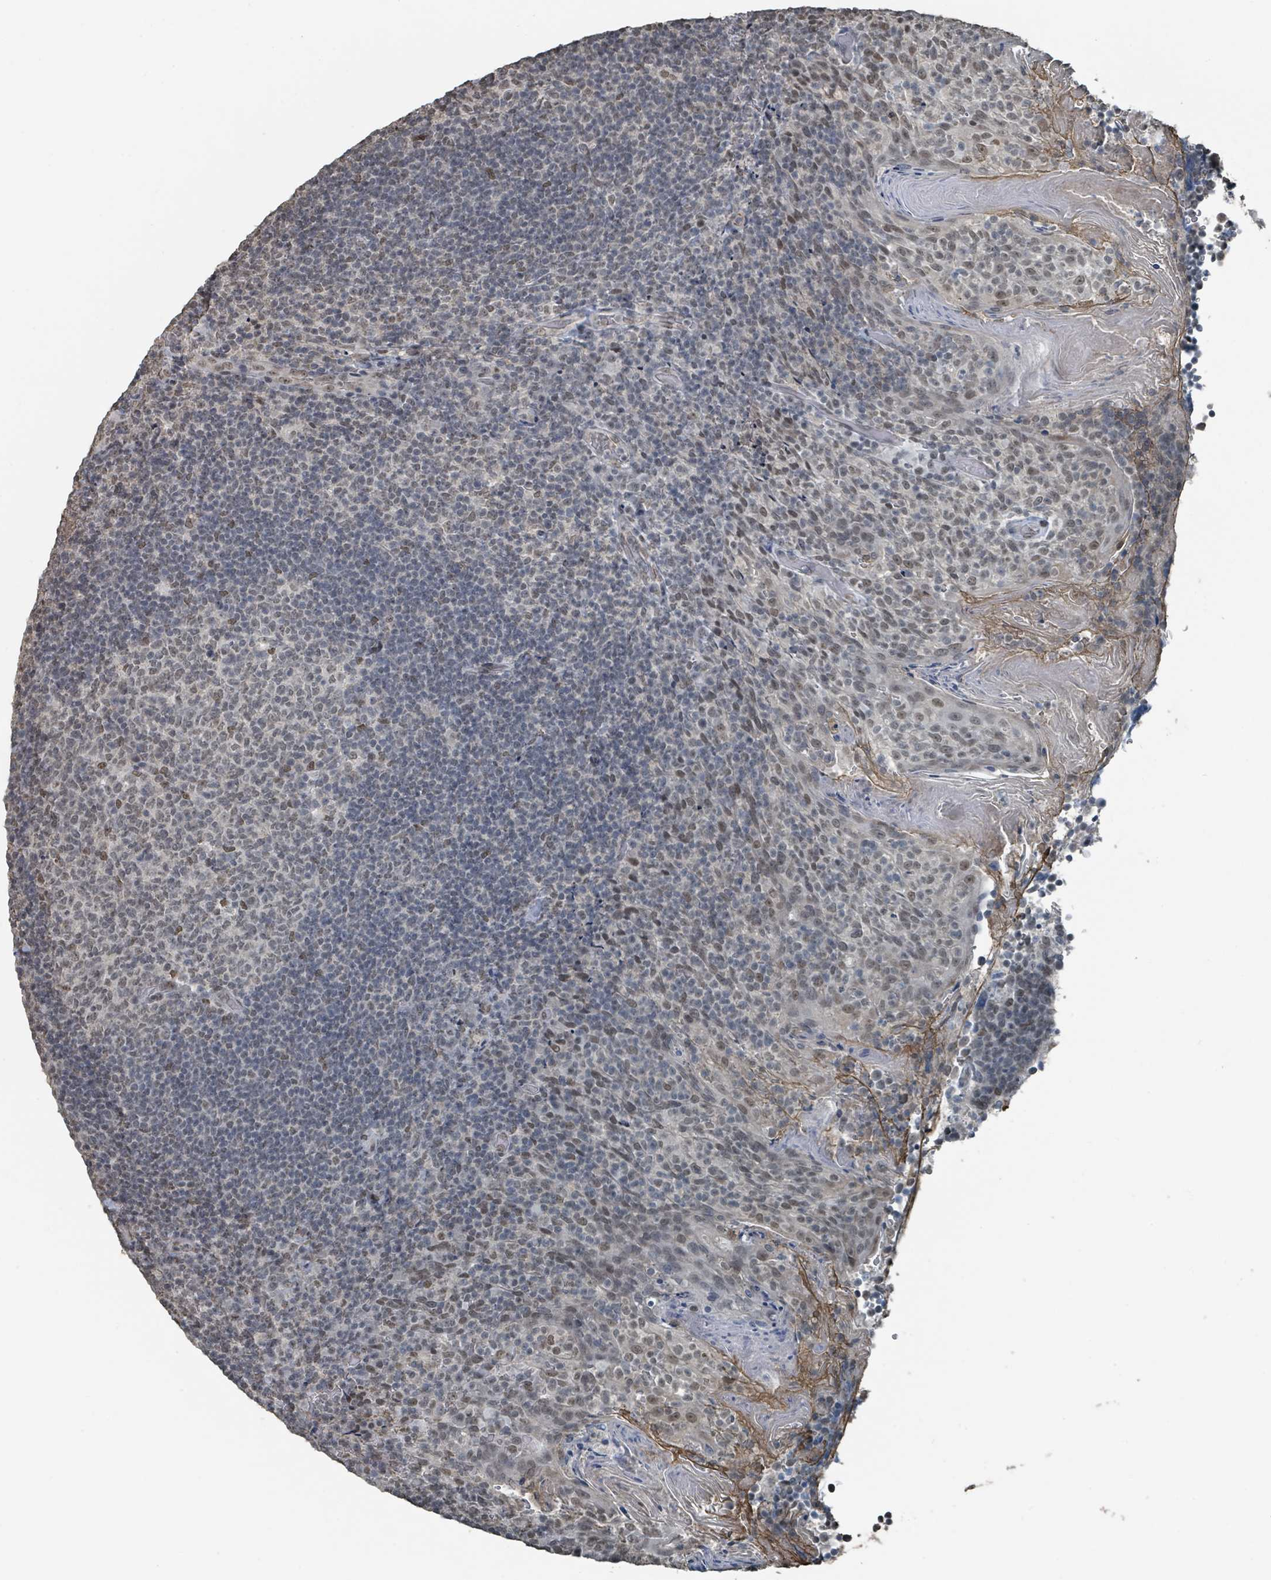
{"staining": {"intensity": "weak", "quantity": ">75%", "location": "nuclear"}, "tissue": "tonsil", "cell_type": "Germinal center cells", "image_type": "normal", "snomed": [{"axis": "morphology", "description": "Normal tissue, NOS"}, {"axis": "topography", "description": "Tonsil"}], "caption": "The micrograph demonstrates a brown stain indicating the presence of a protein in the nuclear of germinal center cells in tonsil.", "gene": "PHIP", "patient": {"sex": "female", "age": 10}}